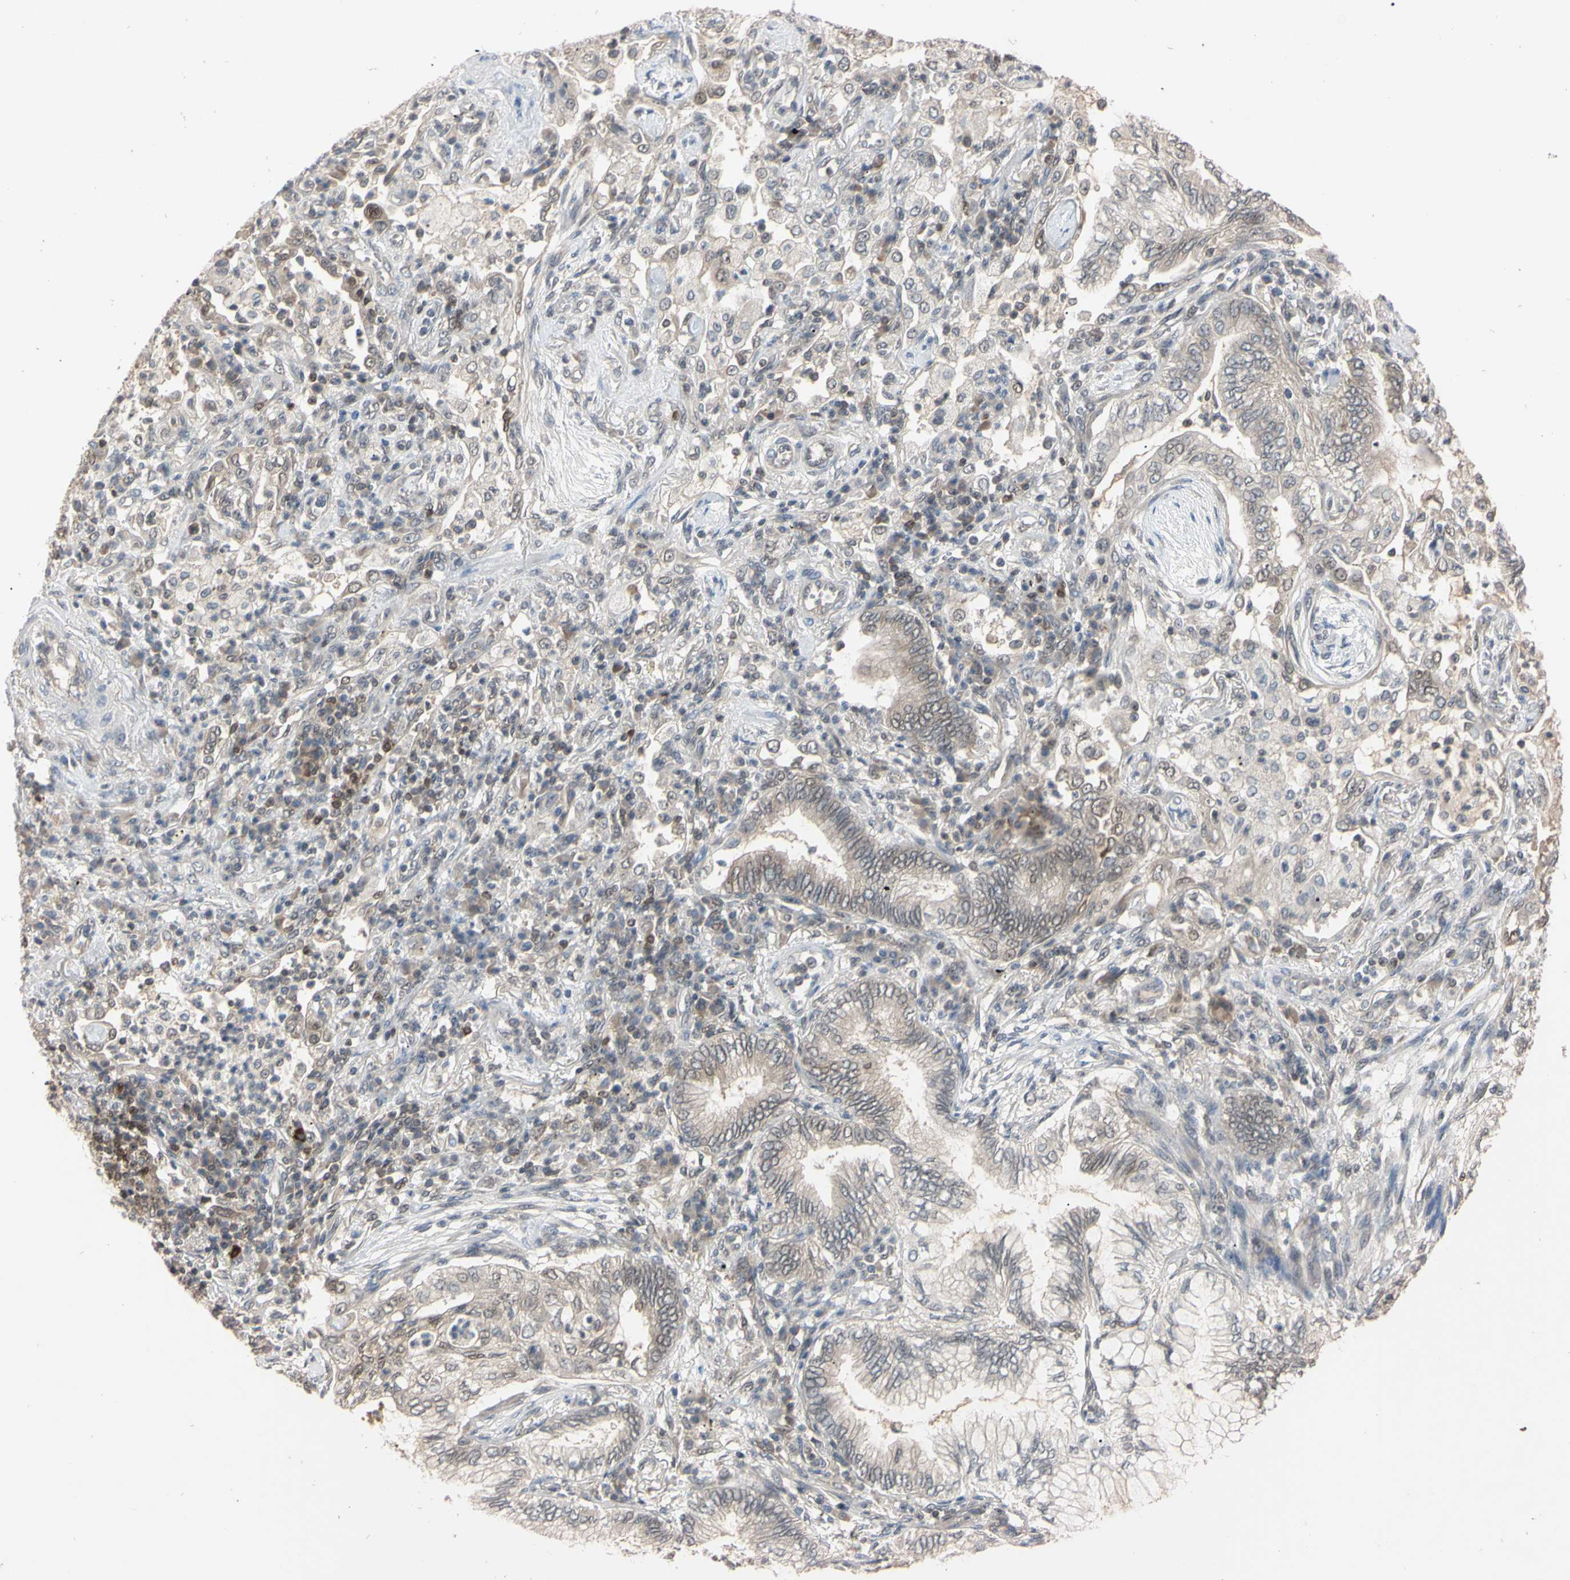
{"staining": {"intensity": "weak", "quantity": ">75%", "location": "cytoplasmic/membranous"}, "tissue": "lung cancer", "cell_type": "Tumor cells", "image_type": "cancer", "snomed": [{"axis": "morphology", "description": "Normal tissue, NOS"}, {"axis": "morphology", "description": "Adenocarcinoma, NOS"}, {"axis": "topography", "description": "Bronchus"}, {"axis": "topography", "description": "Lung"}], "caption": "Lung cancer stained with DAB IHC exhibits low levels of weak cytoplasmic/membranous staining in about >75% of tumor cells.", "gene": "UBE2I", "patient": {"sex": "female", "age": 70}}